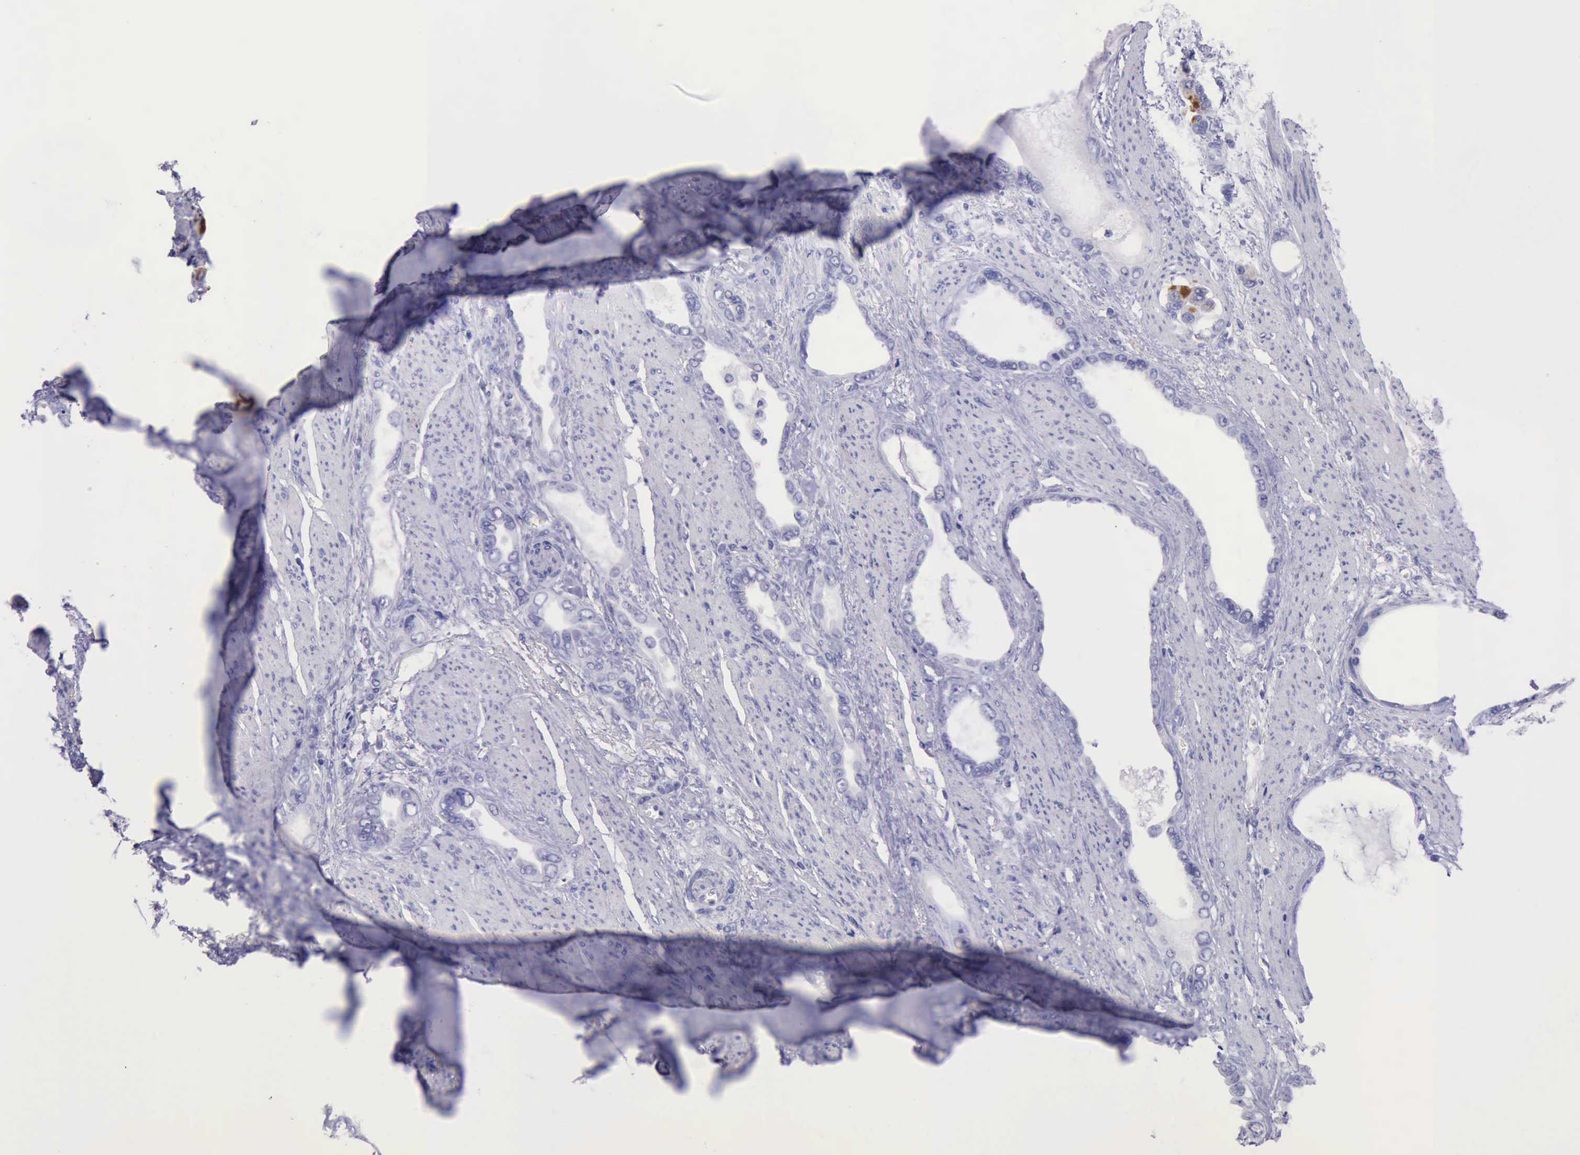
{"staining": {"intensity": "negative", "quantity": "none", "location": "none"}, "tissue": "stomach cancer", "cell_type": "Tumor cells", "image_type": "cancer", "snomed": [{"axis": "morphology", "description": "Adenocarcinoma, NOS"}, {"axis": "topography", "description": "Stomach"}], "caption": "There is no significant positivity in tumor cells of stomach adenocarcinoma.", "gene": "LRFN5", "patient": {"sex": "male", "age": 78}}